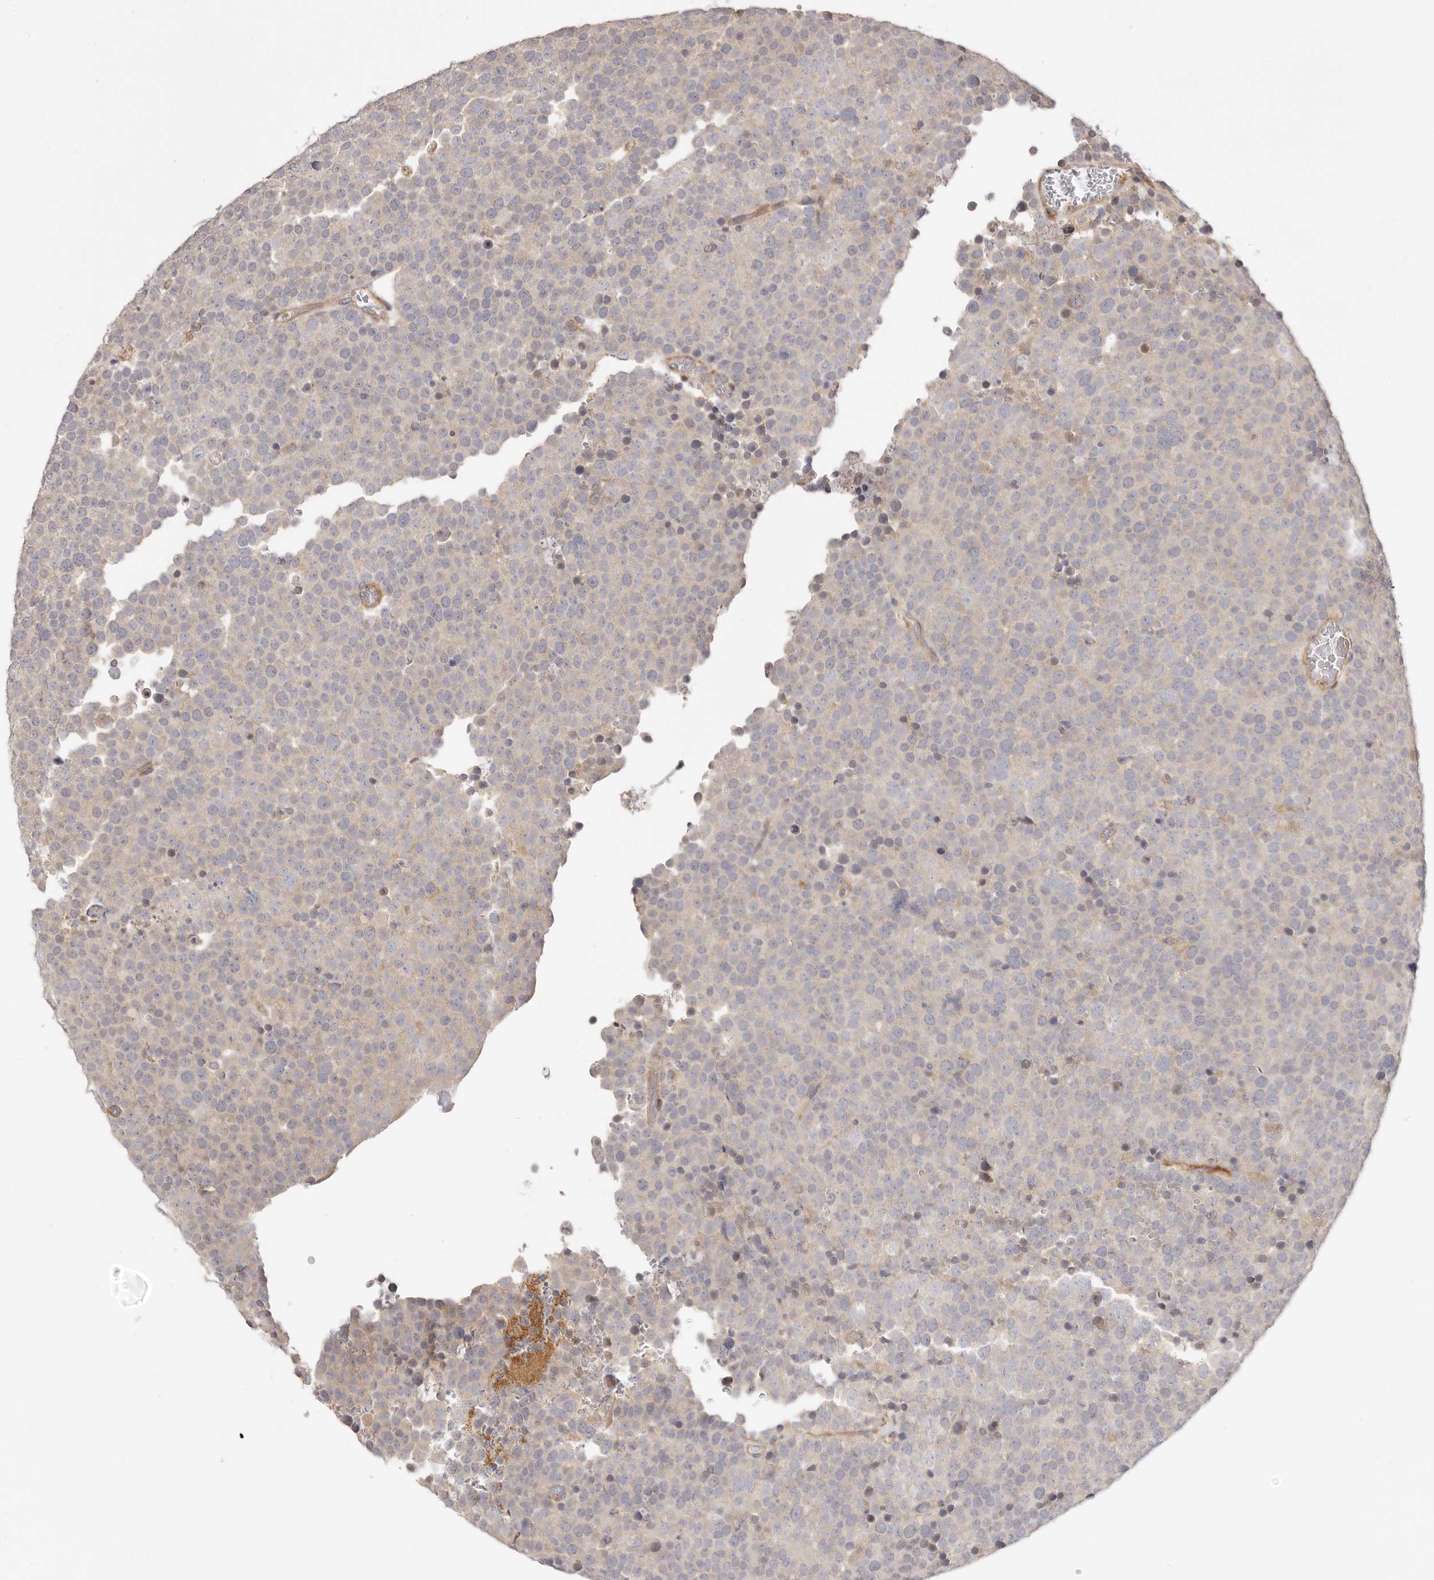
{"staining": {"intensity": "negative", "quantity": "none", "location": "none"}, "tissue": "testis cancer", "cell_type": "Tumor cells", "image_type": "cancer", "snomed": [{"axis": "morphology", "description": "Seminoma, NOS"}, {"axis": "topography", "description": "Testis"}], "caption": "This micrograph is of testis cancer stained with IHC to label a protein in brown with the nuclei are counter-stained blue. There is no positivity in tumor cells.", "gene": "ADAMTS9", "patient": {"sex": "male", "age": 71}}